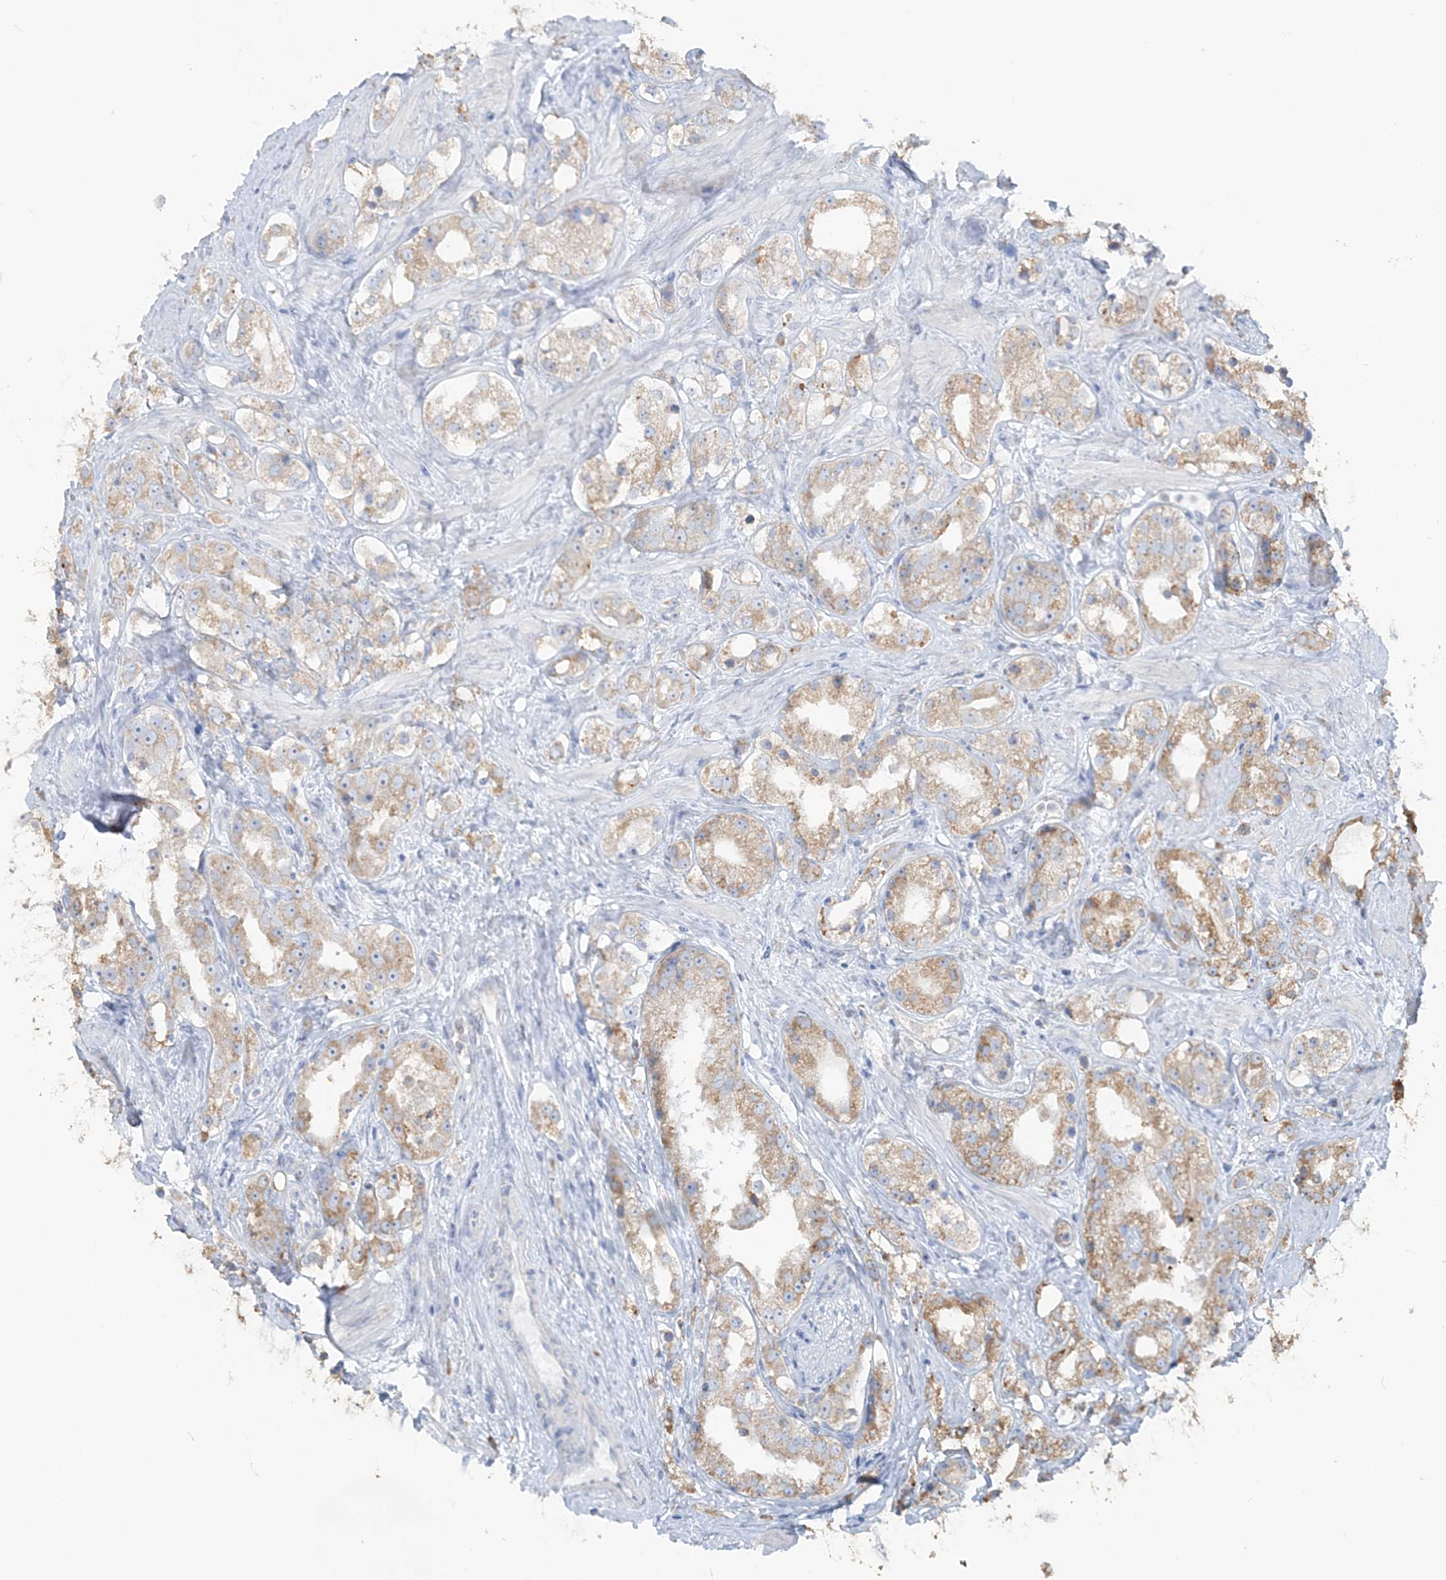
{"staining": {"intensity": "moderate", "quantity": ">75%", "location": "cytoplasmic/membranous"}, "tissue": "prostate cancer", "cell_type": "Tumor cells", "image_type": "cancer", "snomed": [{"axis": "morphology", "description": "Adenocarcinoma, NOS"}, {"axis": "topography", "description": "Prostate"}], "caption": "A brown stain highlights moderate cytoplasmic/membranous expression of a protein in human prostate cancer tumor cells.", "gene": "TBC1D5", "patient": {"sex": "male", "age": 79}}